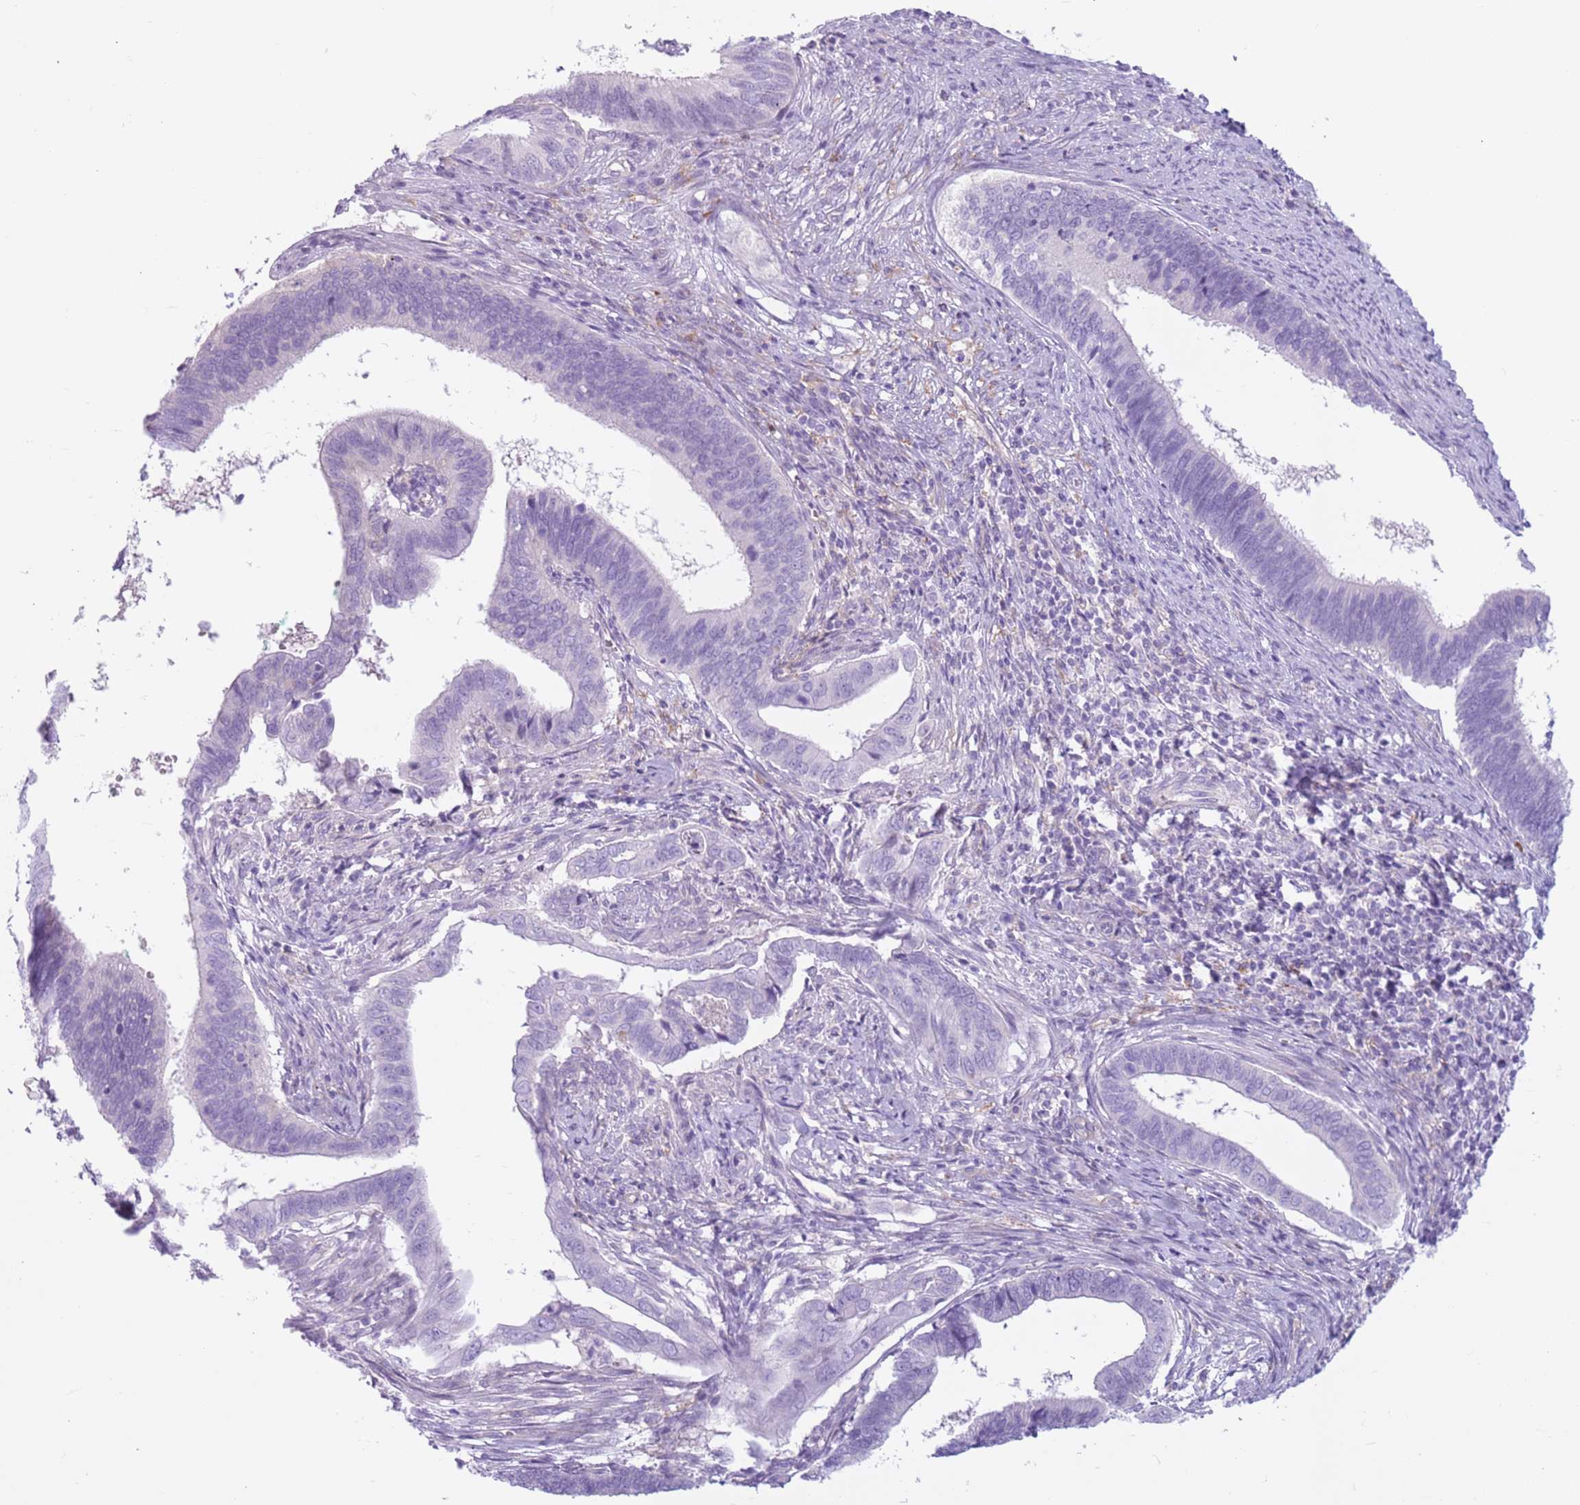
{"staining": {"intensity": "negative", "quantity": "none", "location": "none"}, "tissue": "cervical cancer", "cell_type": "Tumor cells", "image_type": "cancer", "snomed": [{"axis": "morphology", "description": "Adenocarcinoma, NOS"}, {"axis": "topography", "description": "Cervix"}], "caption": "There is no significant staining in tumor cells of cervical cancer.", "gene": "SNX6", "patient": {"sex": "female", "age": 42}}